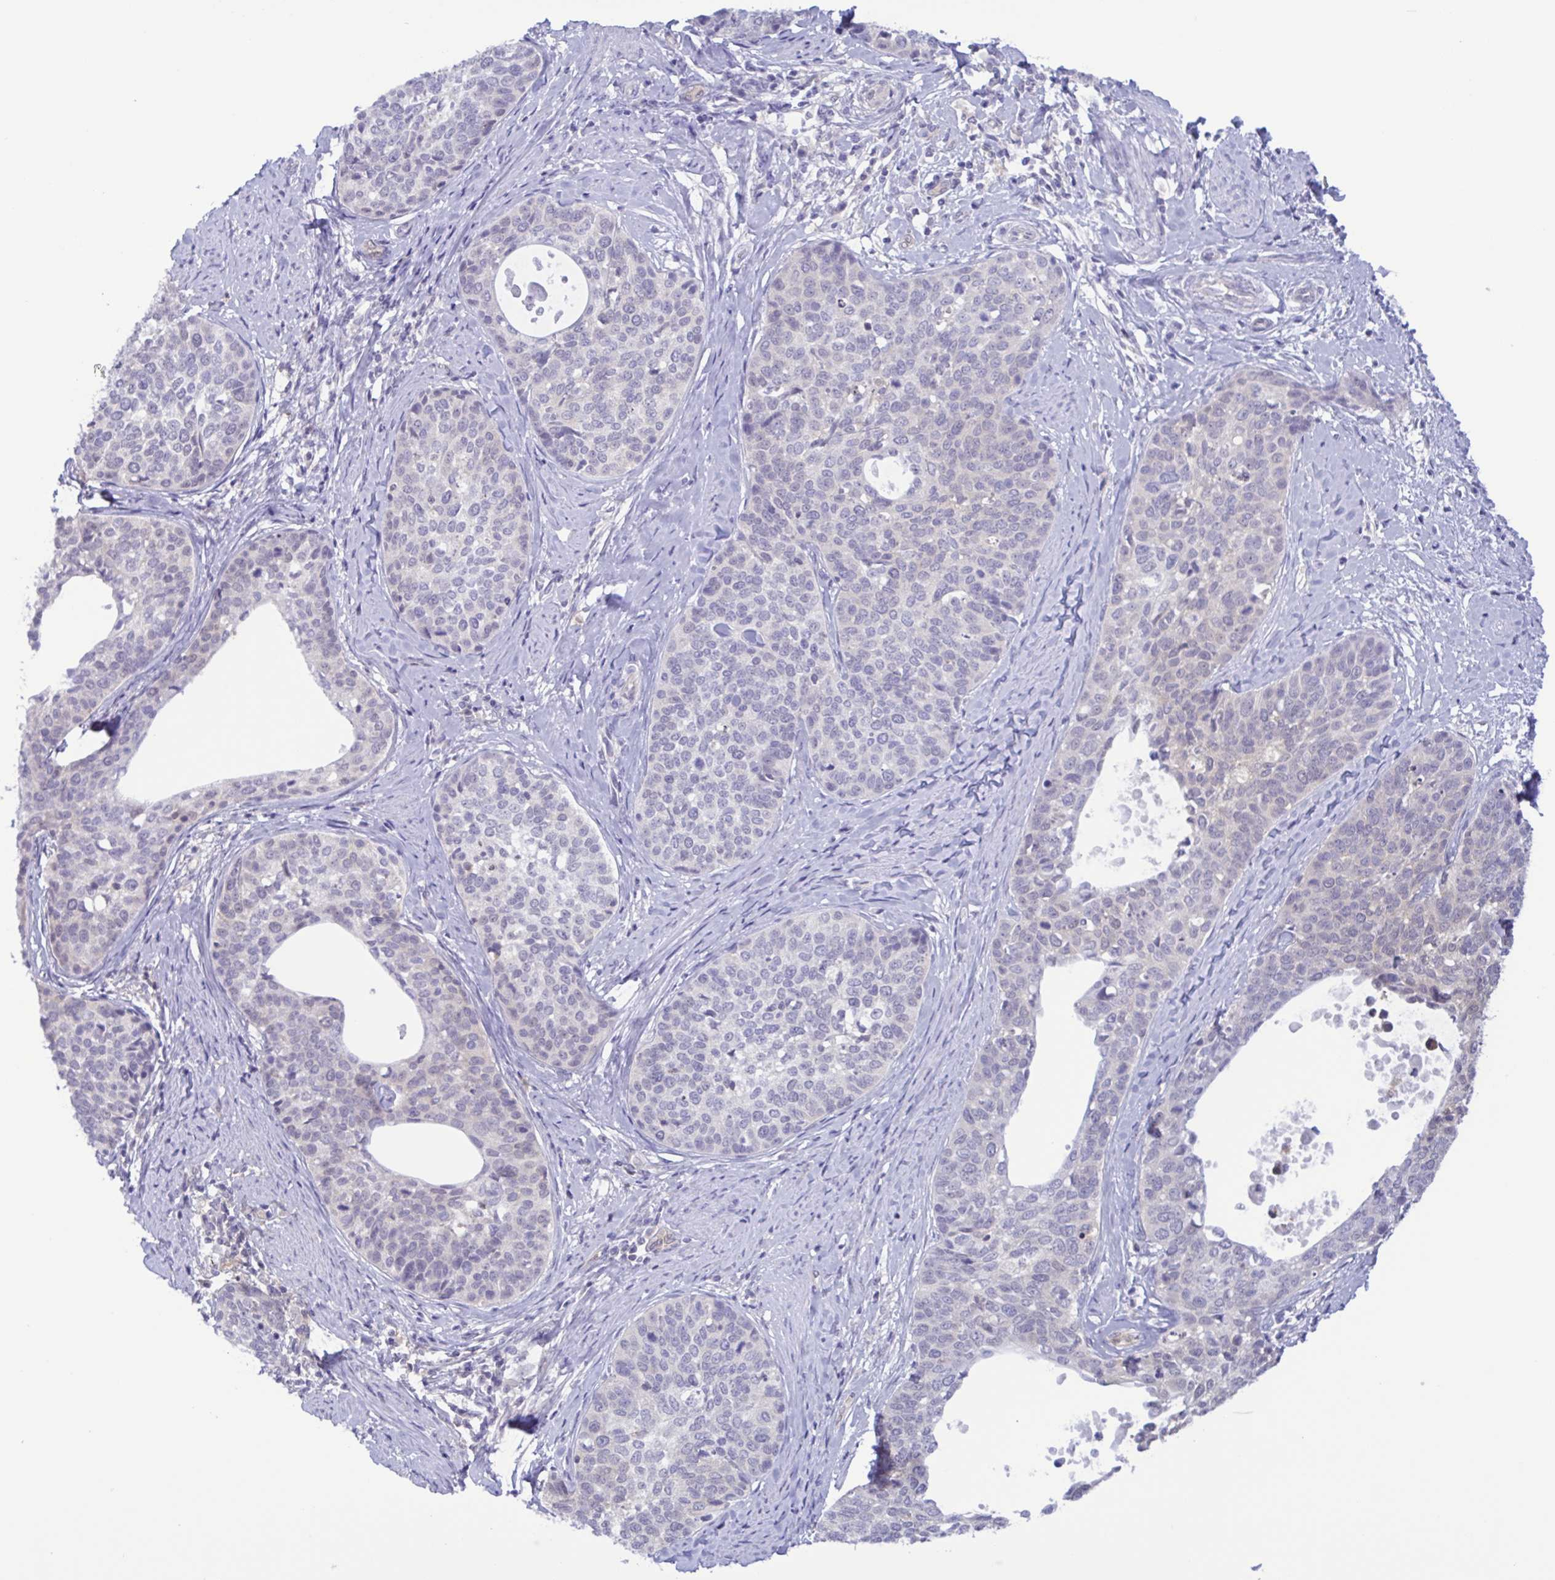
{"staining": {"intensity": "negative", "quantity": "none", "location": "none"}, "tissue": "cervical cancer", "cell_type": "Tumor cells", "image_type": "cancer", "snomed": [{"axis": "morphology", "description": "Squamous cell carcinoma, NOS"}, {"axis": "topography", "description": "Cervix"}], "caption": "A high-resolution histopathology image shows immunohistochemistry staining of cervical cancer, which reveals no significant staining in tumor cells. (DAB immunohistochemistry (IHC) with hematoxylin counter stain).", "gene": "LDHC", "patient": {"sex": "female", "age": 69}}